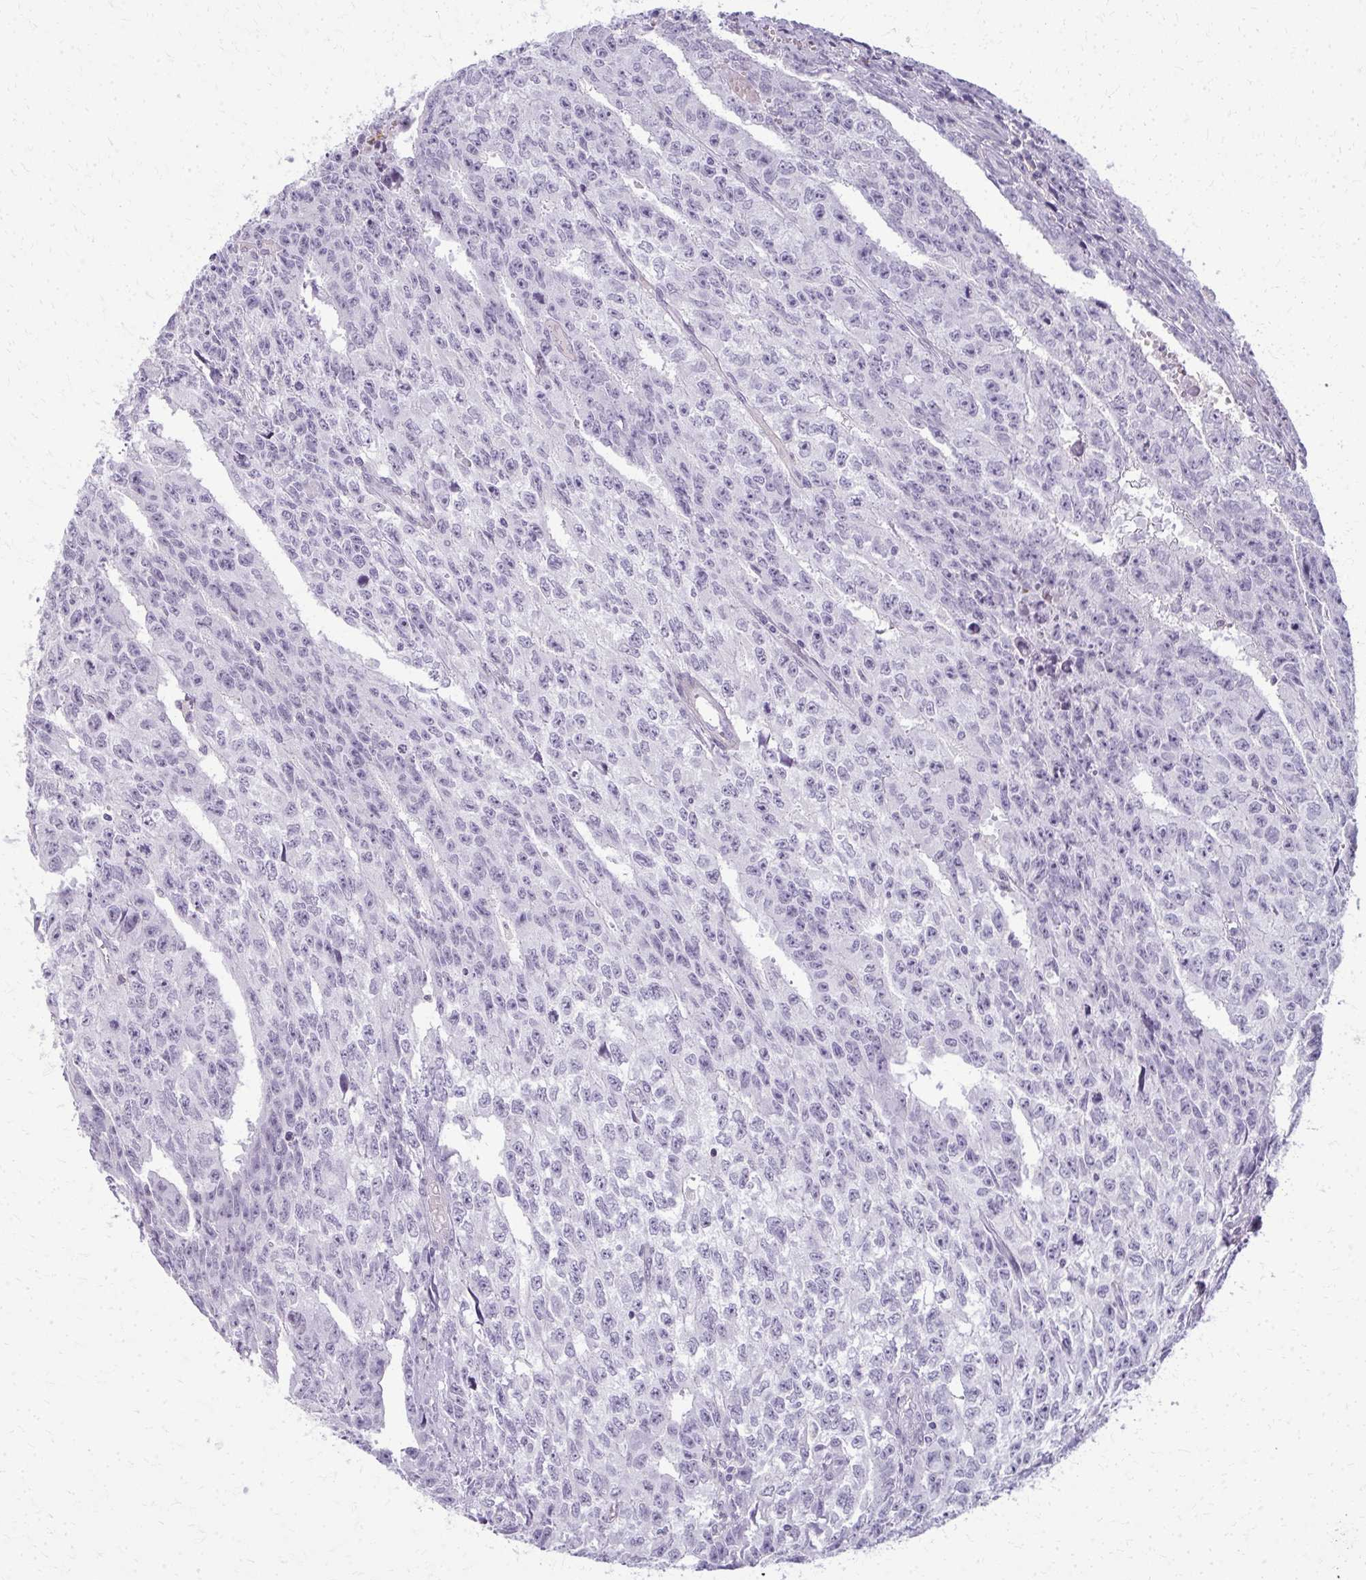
{"staining": {"intensity": "negative", "quantity": "none", "location": "none"}, "tissue": "testis cancer", "cell_type": "Tumor cells", "image_type": "cancer", "snomed": [{"axis": "morphology", "description": "Carcinoma, Embryonal, NOS"}, {"axis": "morphology", "description": "Teratoma, malignant, NOS"}, {"axis": "topography", "description": "Testis"}], "caption": "This micrograph is of embryonal carcinoma (testis) stained with IHC to label a protein in brown with the nuclei are counter-stained blue. There is no staining in tumor cells. (DAB (3,3'-diaminobenzidine) IHC, high magnification).", "gene": "CA3", "patient": {"sex": "male", "age": 24}}